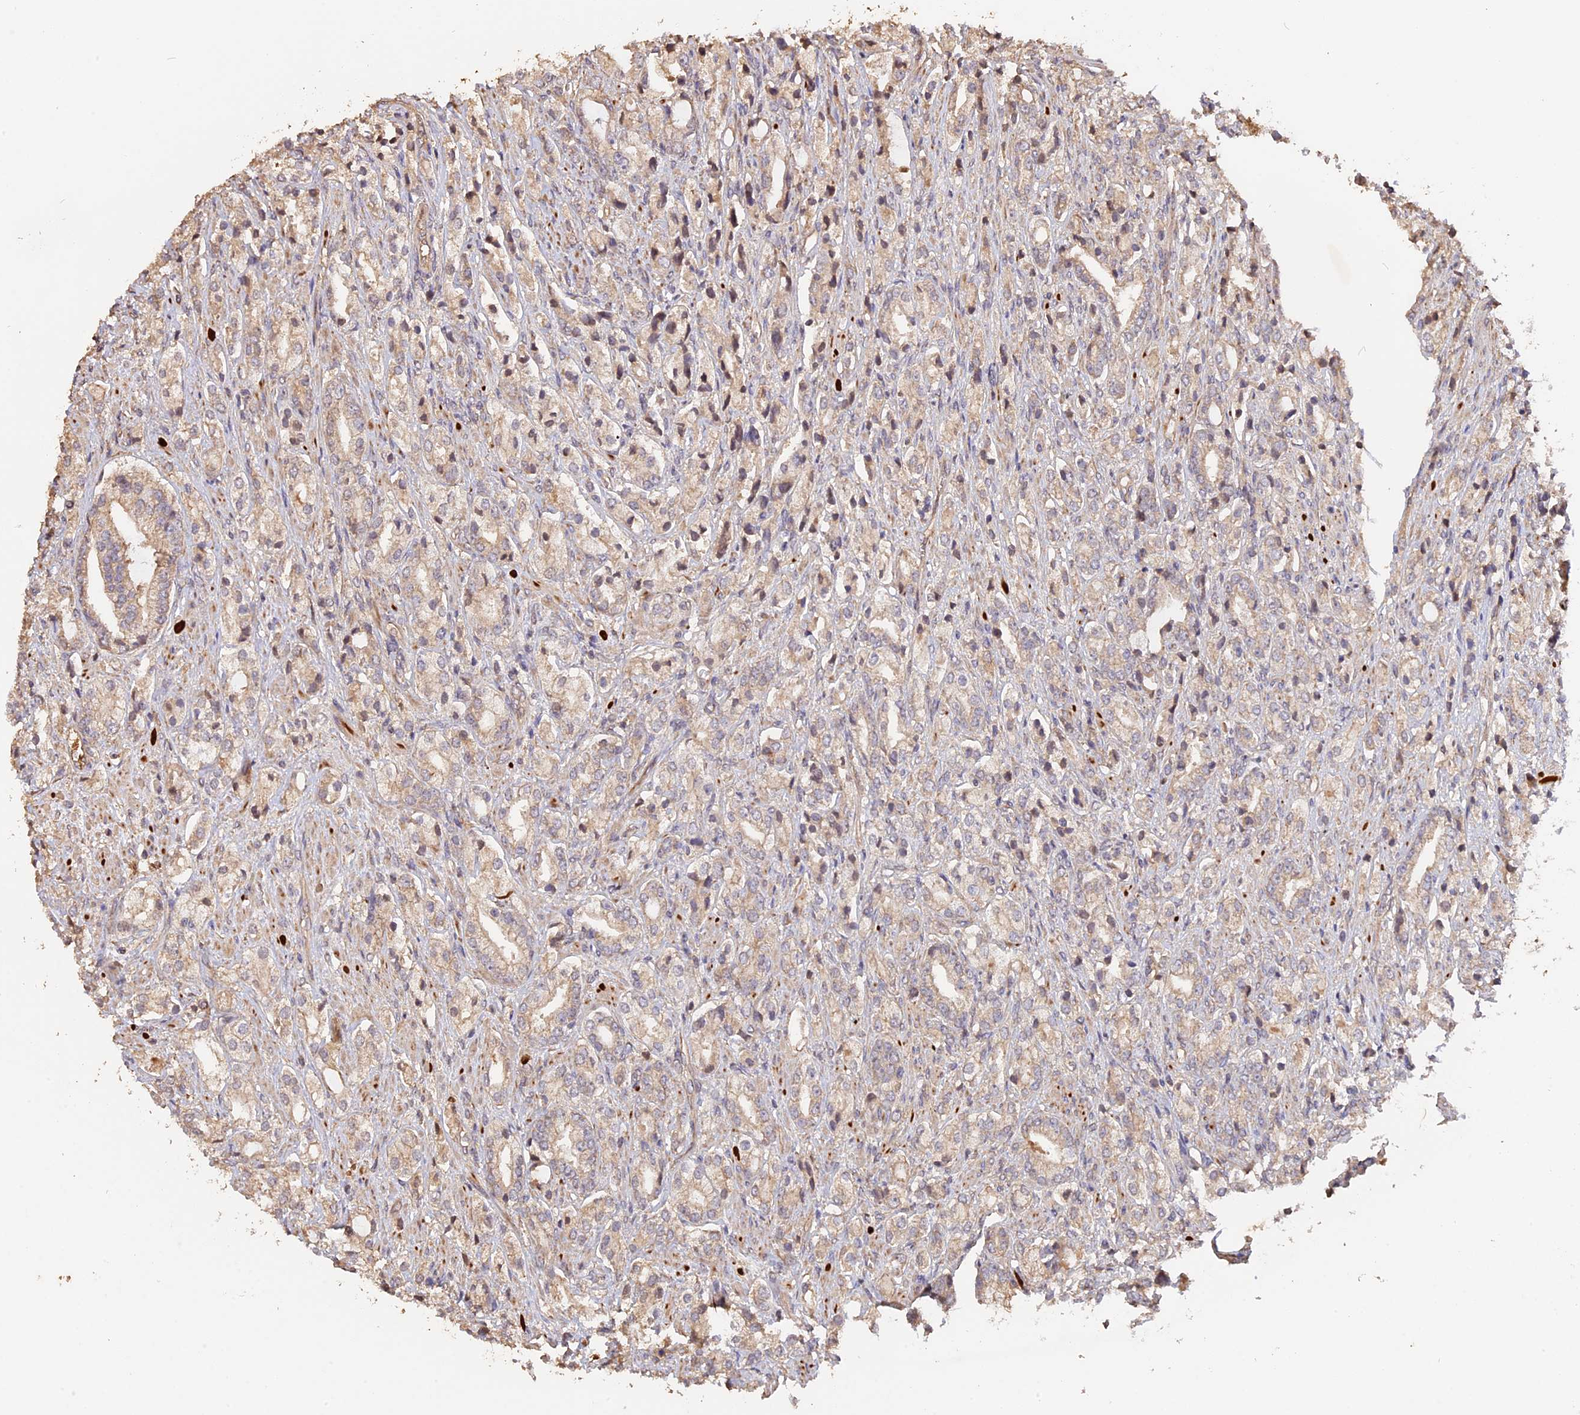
{"staining": {"intensity": "weak", "quantity": "25%-75%", "location": "cytoplasmic/membranous"}, "tissue": "prostate cancer", "cell_type": "Tumor cells", "image_type": "cancer", "snomed": [{"axis": "morphology", "description": "Adenocarcinoma, High grade"}, {"axis": "topography", "description": "Prostate"}], "caption": "Immunohistochemical staining of human prostate cancer displays low levels of weak cytoplasmic/membranous expression in about 25%-75% of tumor cells. (DAB (3,3'-diaminobenzidine) IHC with brightfield microscopy, high magnification).", "gene": "RASAL1", "patient": {"sex": "male", "age": 50}}